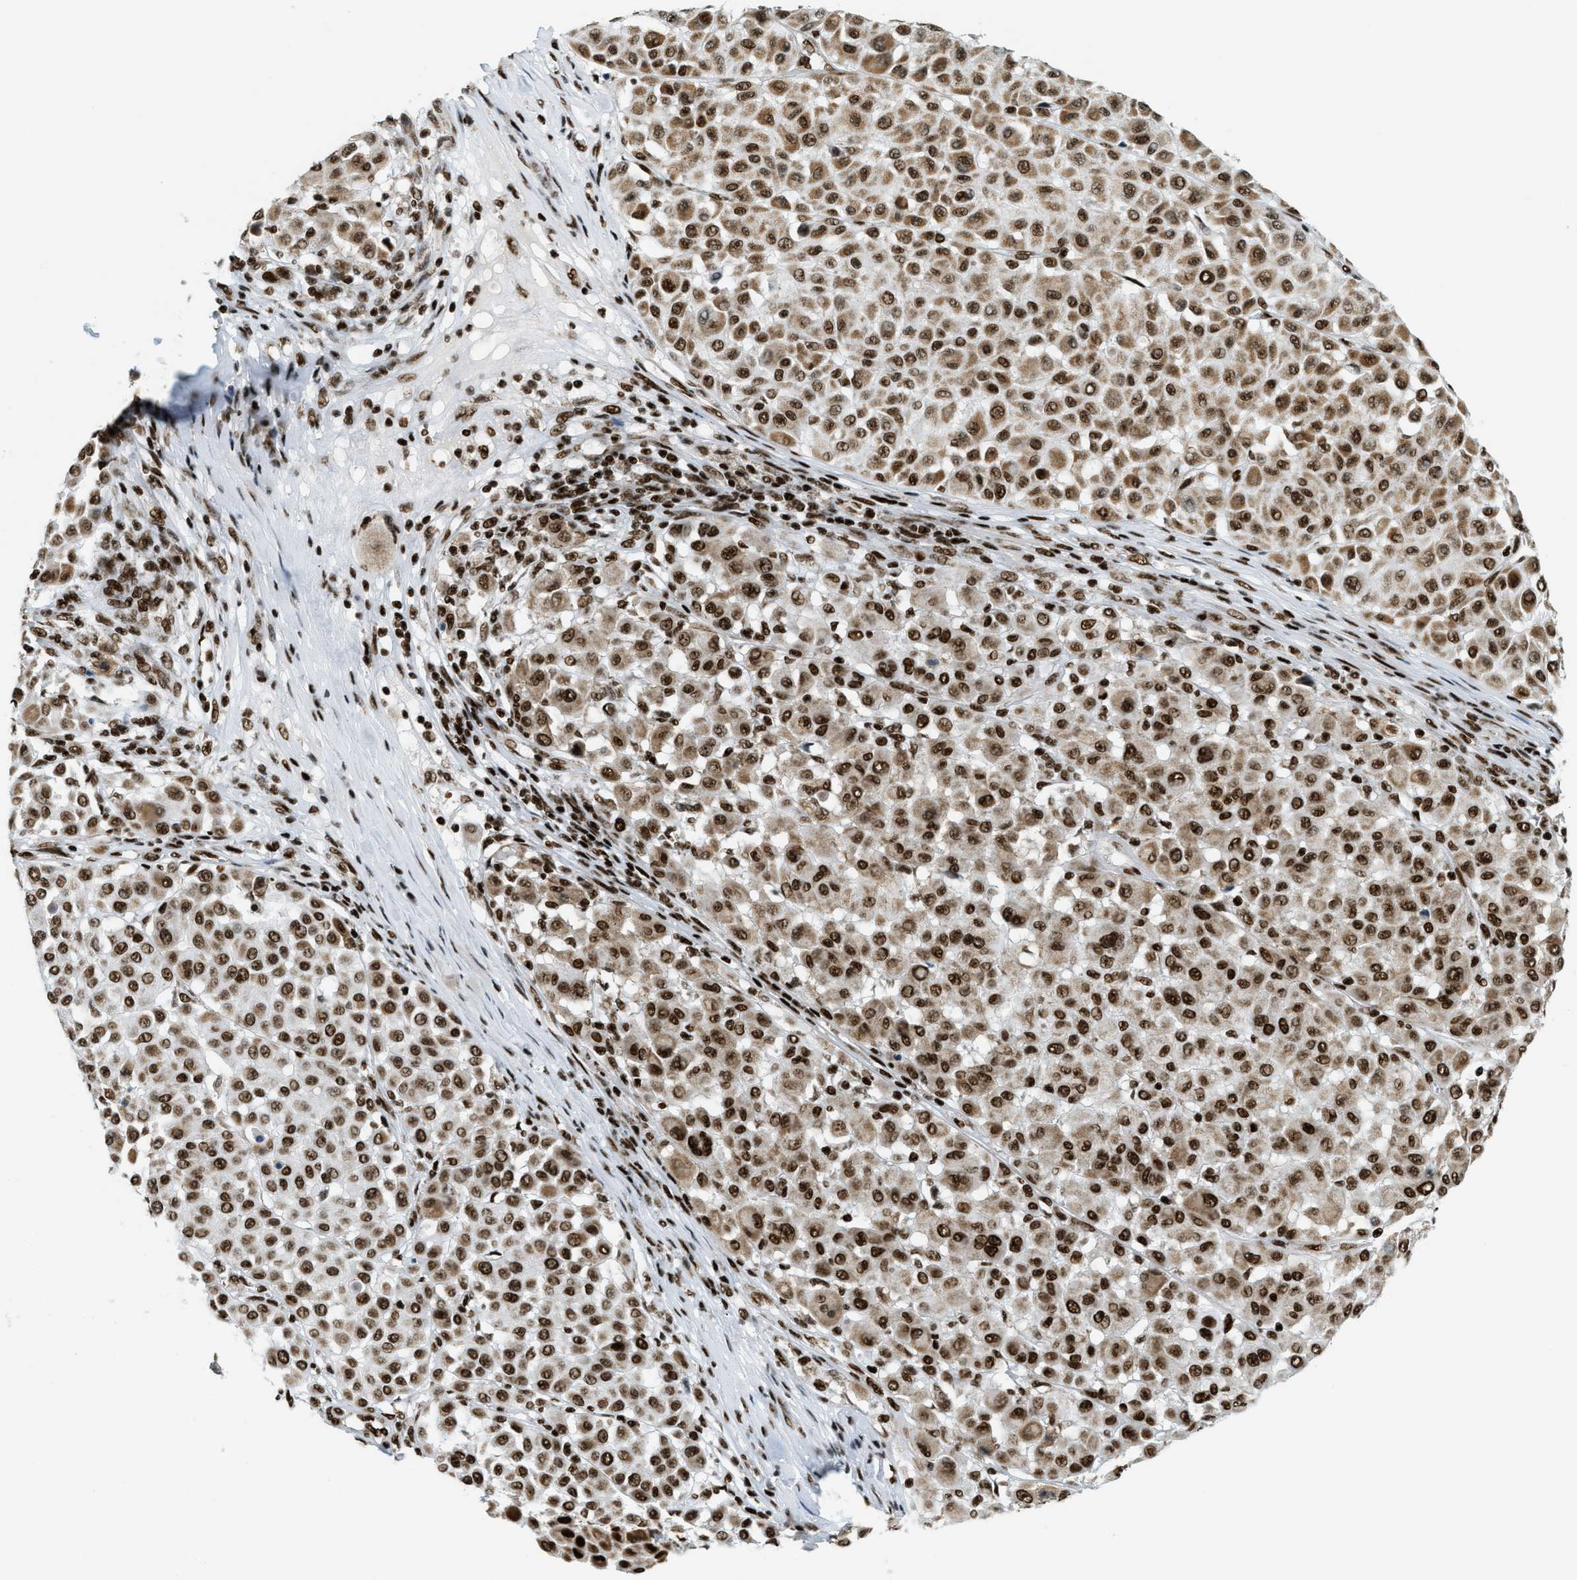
{"staining": {"intensity": "moderate", "quantity": ">75%", "location": "cytoplasmic/membranous,nuclear"}, "tissue": "melanoma", "cell_type": "Tumor cells", "image_type": "cancer", "snomed": [{"axis": "morphology", "description": "Malignant melanoma, Metastatic site"}, {"axis": "topography", "description": "Soft tissue"}], "caption": "Moderate cytoplasmic/membranous and nuclear expression for a protein is present in about >75% of tumor cells of malignant melanoma (metastatic site) using immunohistochemistry.", "gene": "GABPB1", "patient": {"sex": "male", "age": 41}}